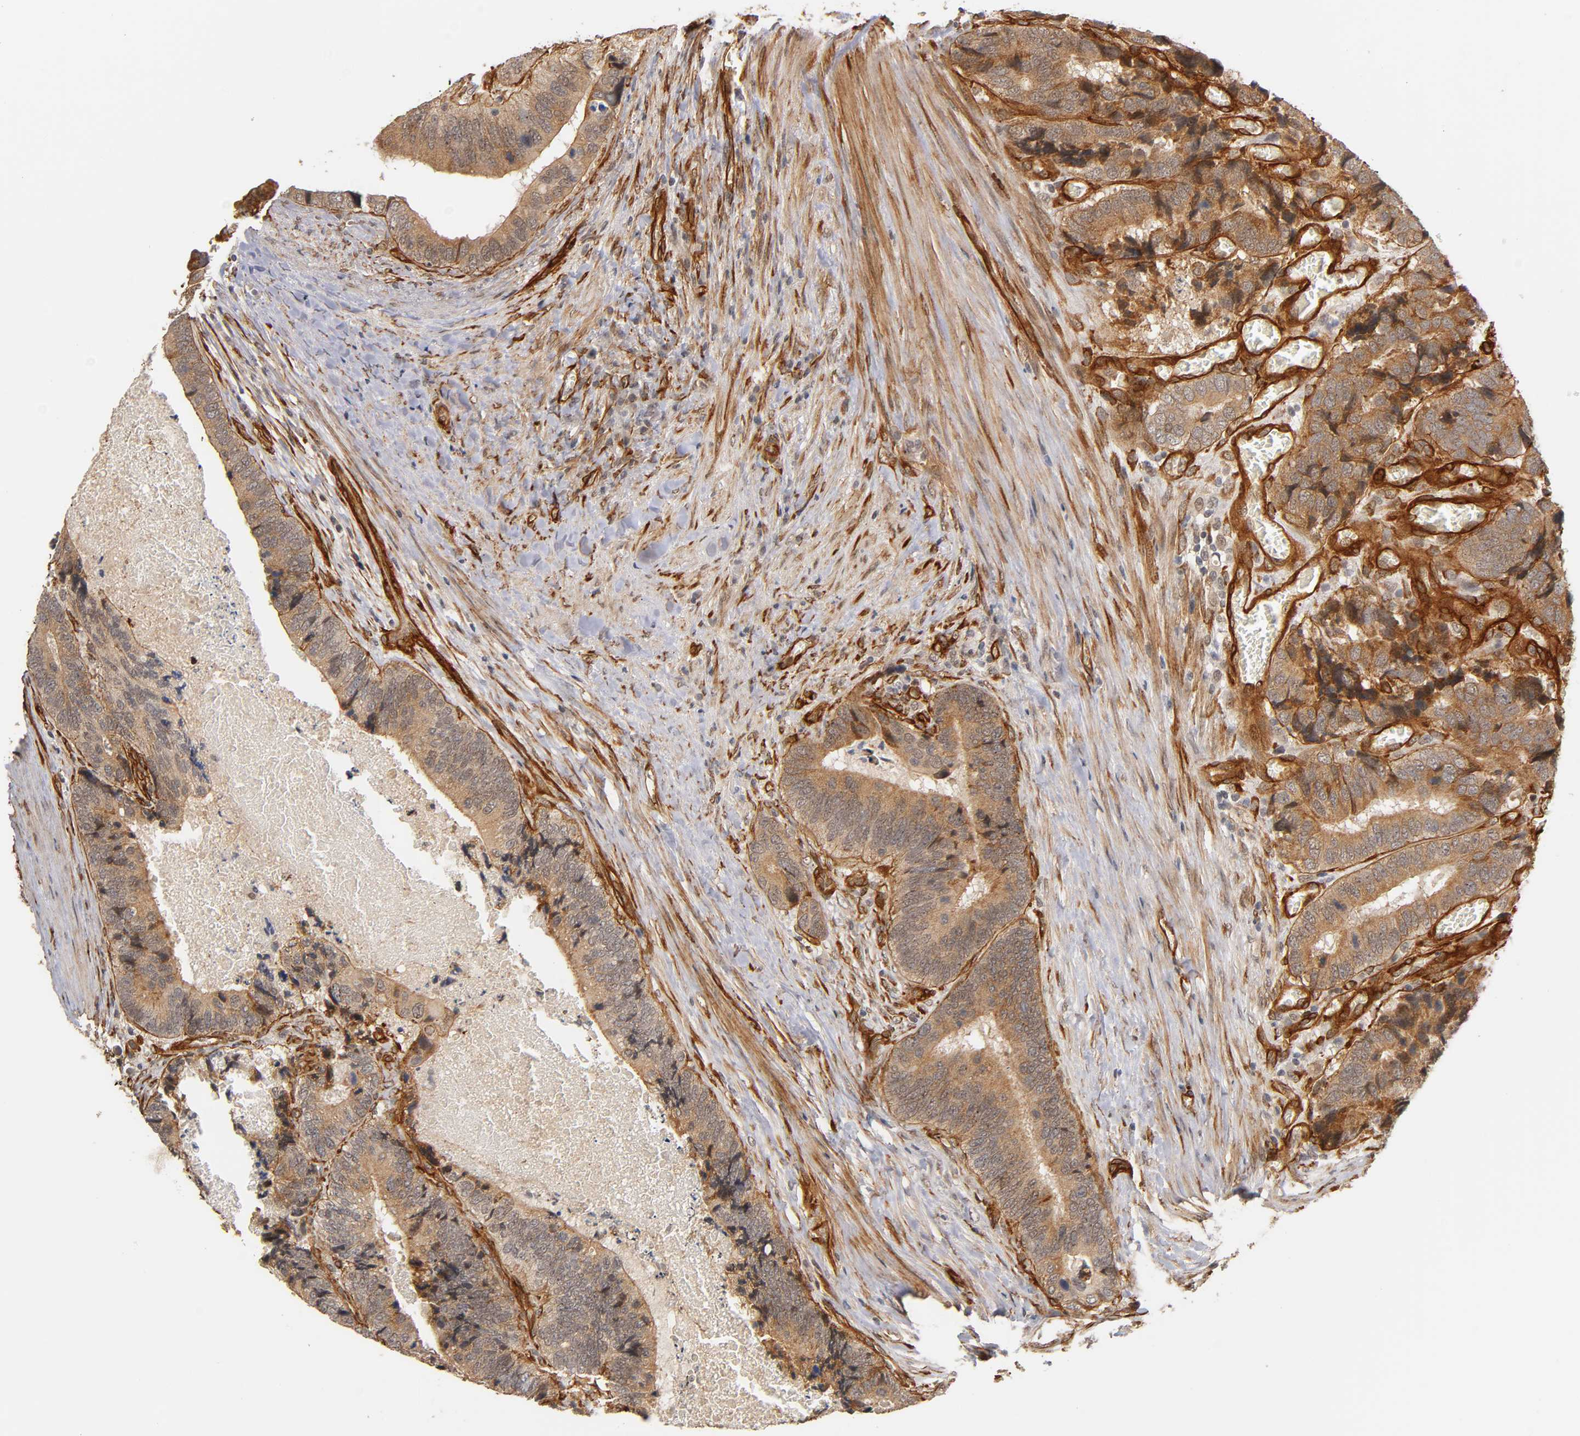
{"staining": {"intensity": "moderate", "quantity": ">75%", "location": "cytoplasmic/membranous"}, "tissue": "colorectal cancer", "cell_type": "Tumor cells", "image_type": "cancer", "snomed": [{"axis": "morphology", "description": "Adenocarcinoma, NOS"}, {"axis": "topography", "description": "Colon"}], "caption": "Protein staining by immunohistochemistry shows moderate cytoplasmic/membranous staining in approximately >75% of tumor cells in colorectal adenocarcinoma.", "gene": "LAMB1", "patient": {"sex": "male", "age": 72}}